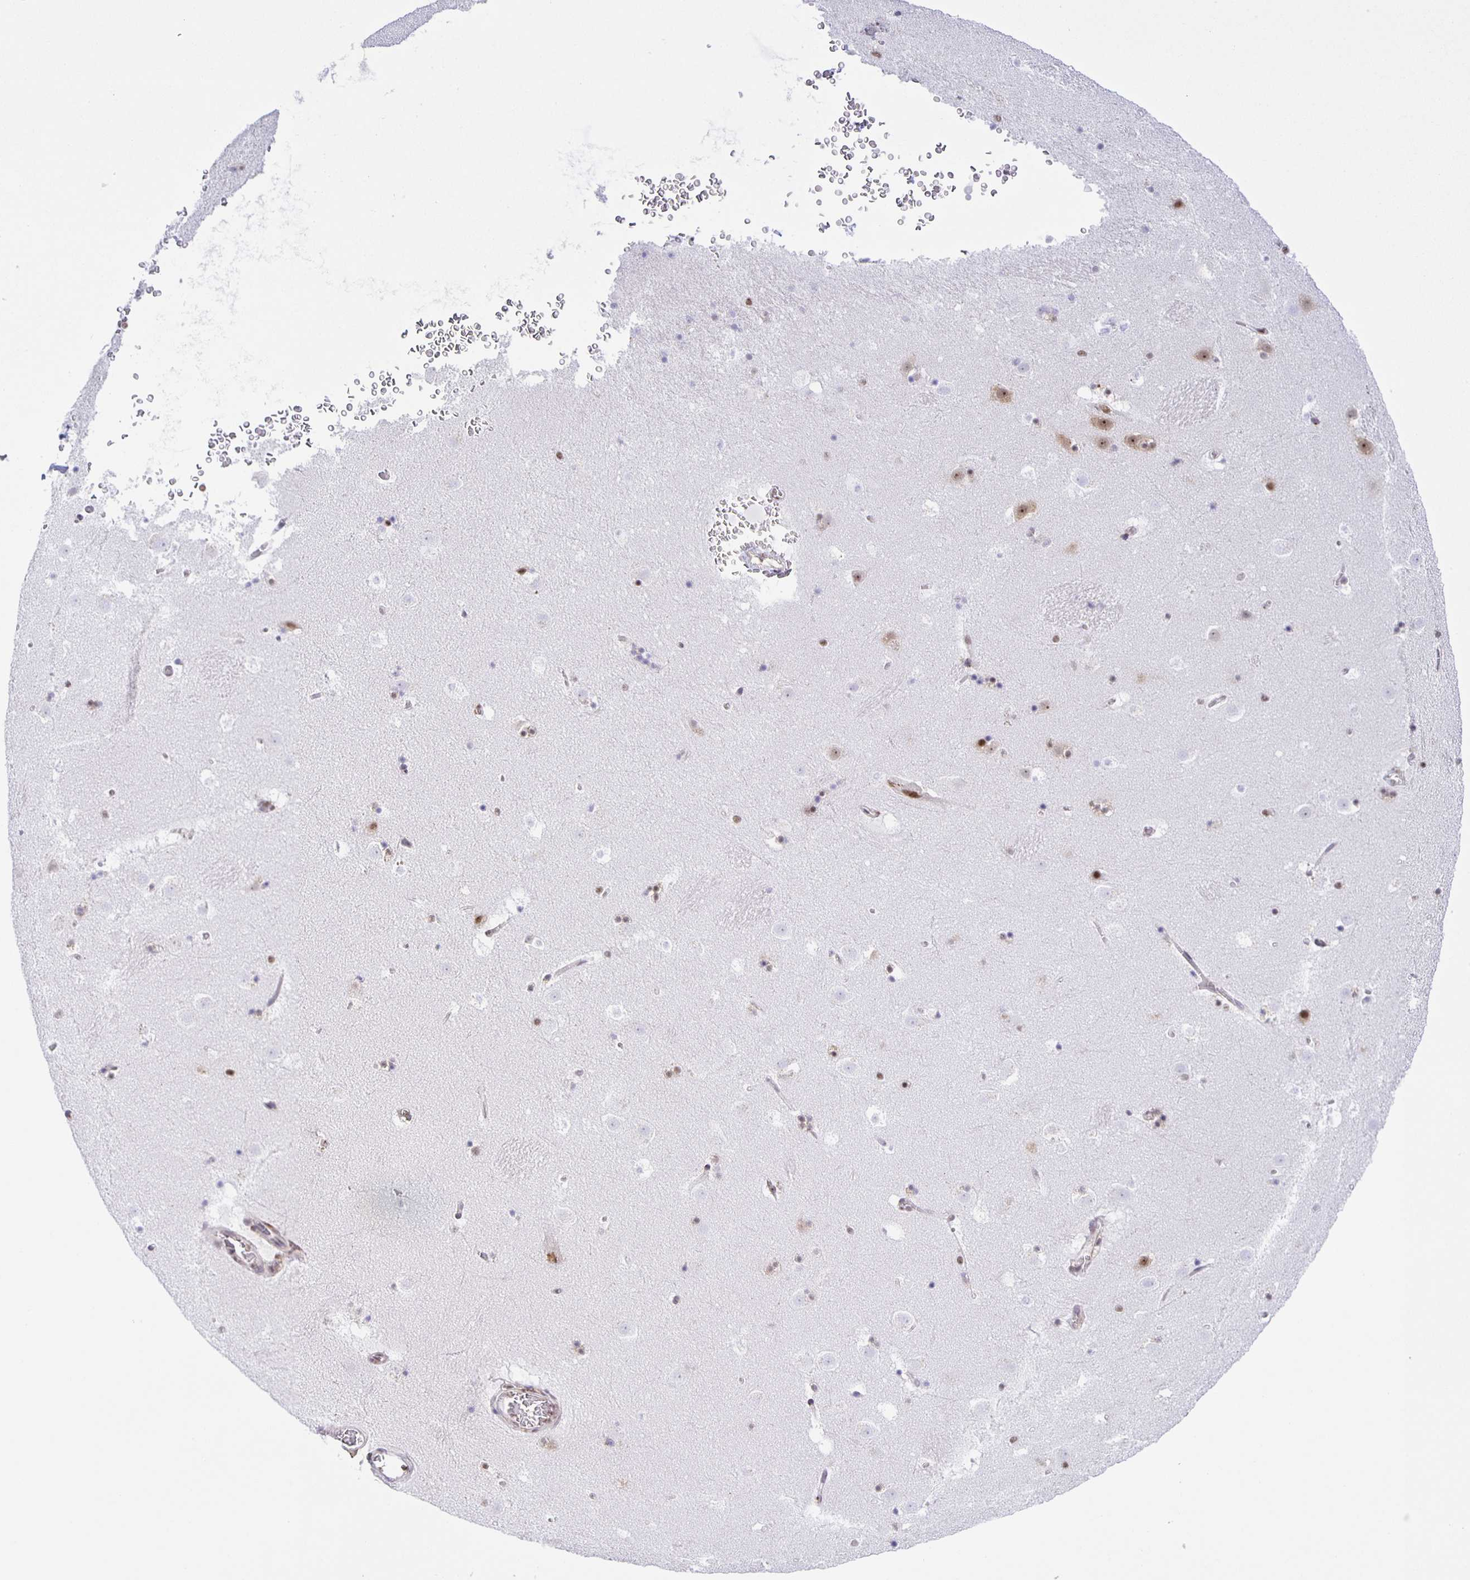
{"staining": {"intensity": "weak", "quantity": "<25%", "location": "nuclear"}, "tissue": "caudate", "cell_type": "Glial cells", "image_type": "normal", "snomed": [{"axis": "morphology", "description": "Normal tissue, NOS"}, {"axis": "topography", "description": "Lateral ventricle wall"}], "caption": "The immunohistochemistry (IHC) histopathology image has no significant positivity in glial cells of caudate. (IHC, brightfield microscopy, high magnification).", "gene": "ZRANB2", "patient": {"sex": "male", "age": 37}}